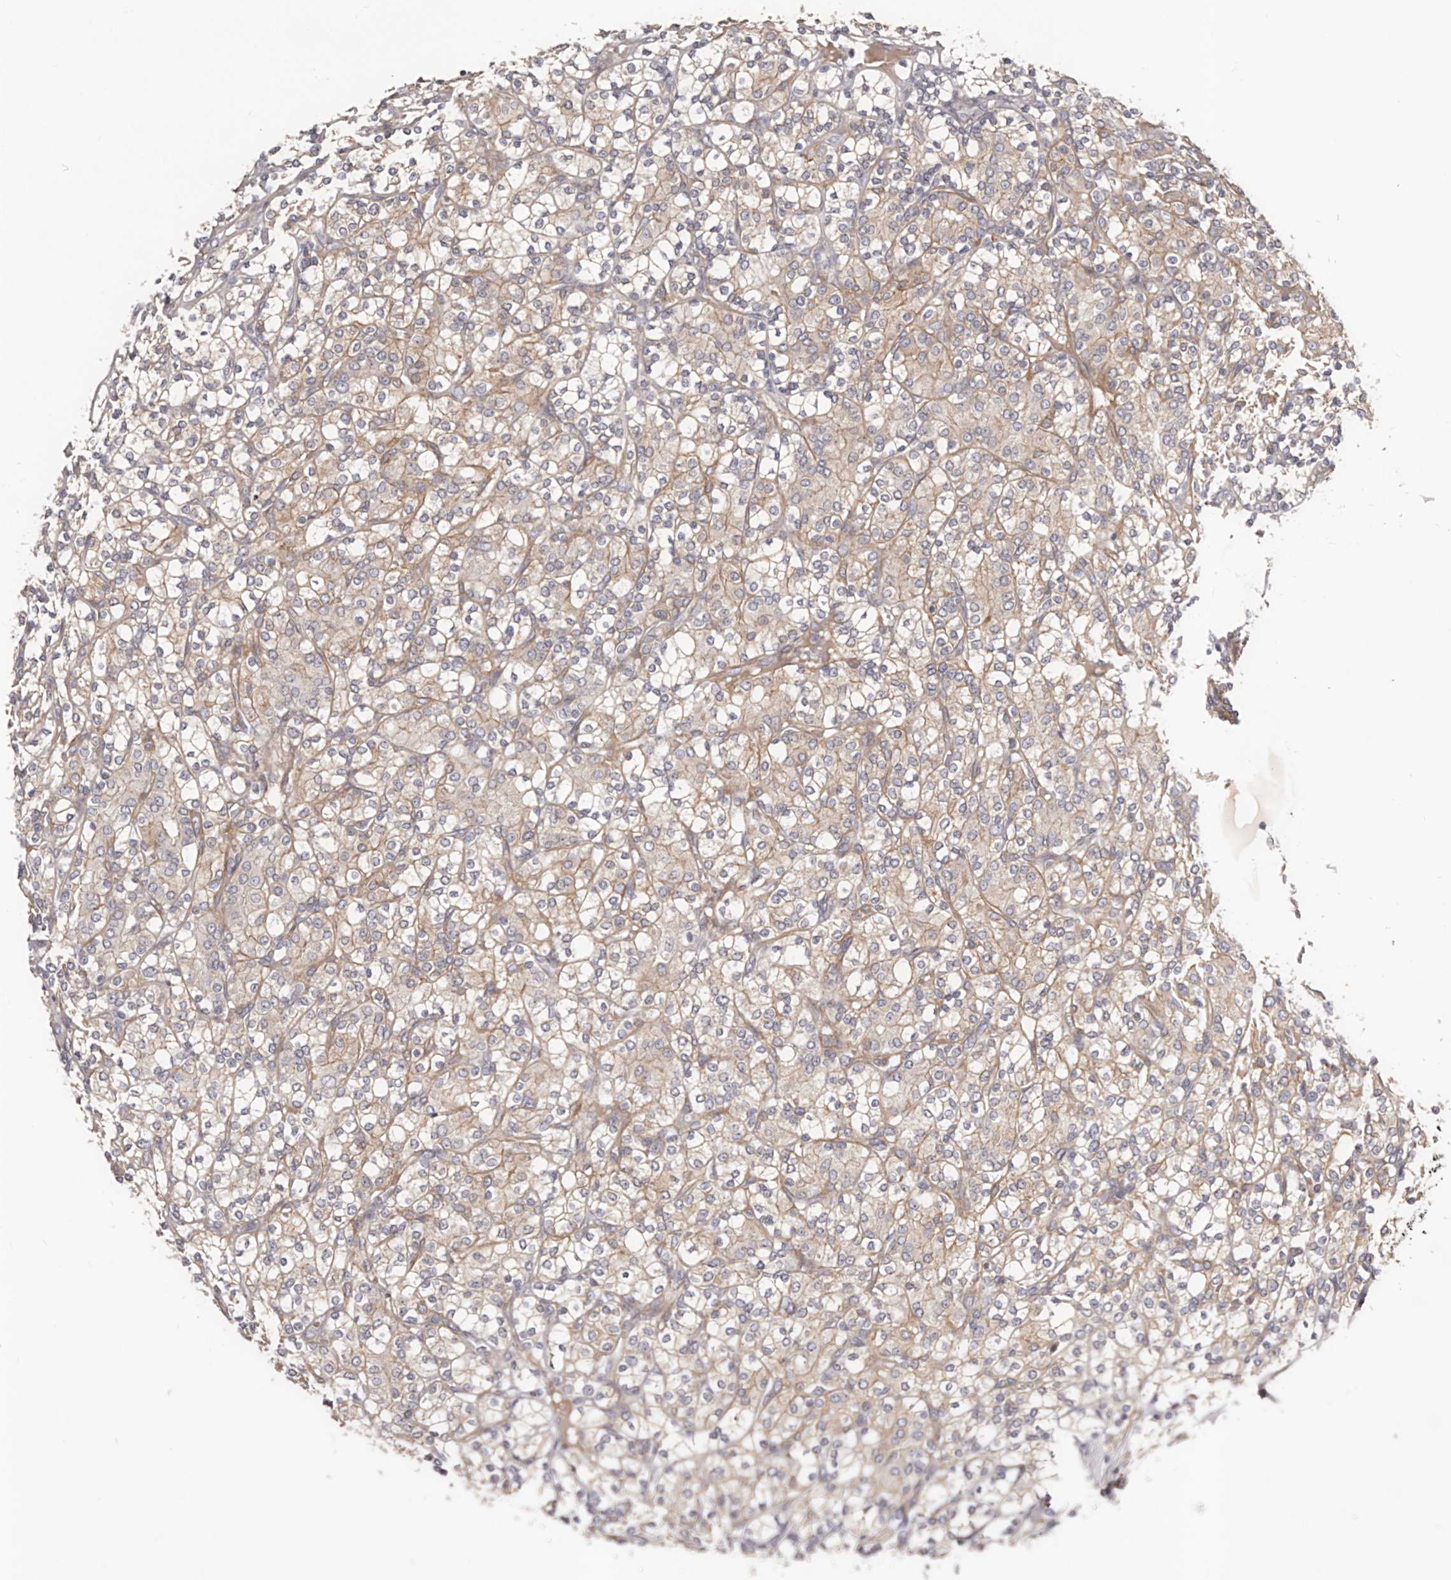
{"staining": {"intensity": "negative", "quantity": "none", "location": "none"}, "tissue": "renal cancer", "cell_type": "Tumor cells", "image_type": "cancer", "snomed": [{"axis": "morphology", "description": "Adenocarcinoma, NOS"}, {"axis": "topography", "description": "Kidney"}], "caption": "An immunohistochemistry image of renal adenocarcinoma is shown. There is no staining in tumor cells of renal adenocarcinoma.", "gene": "DMRT2", "patient": {"sex": "male", "age": 77}}